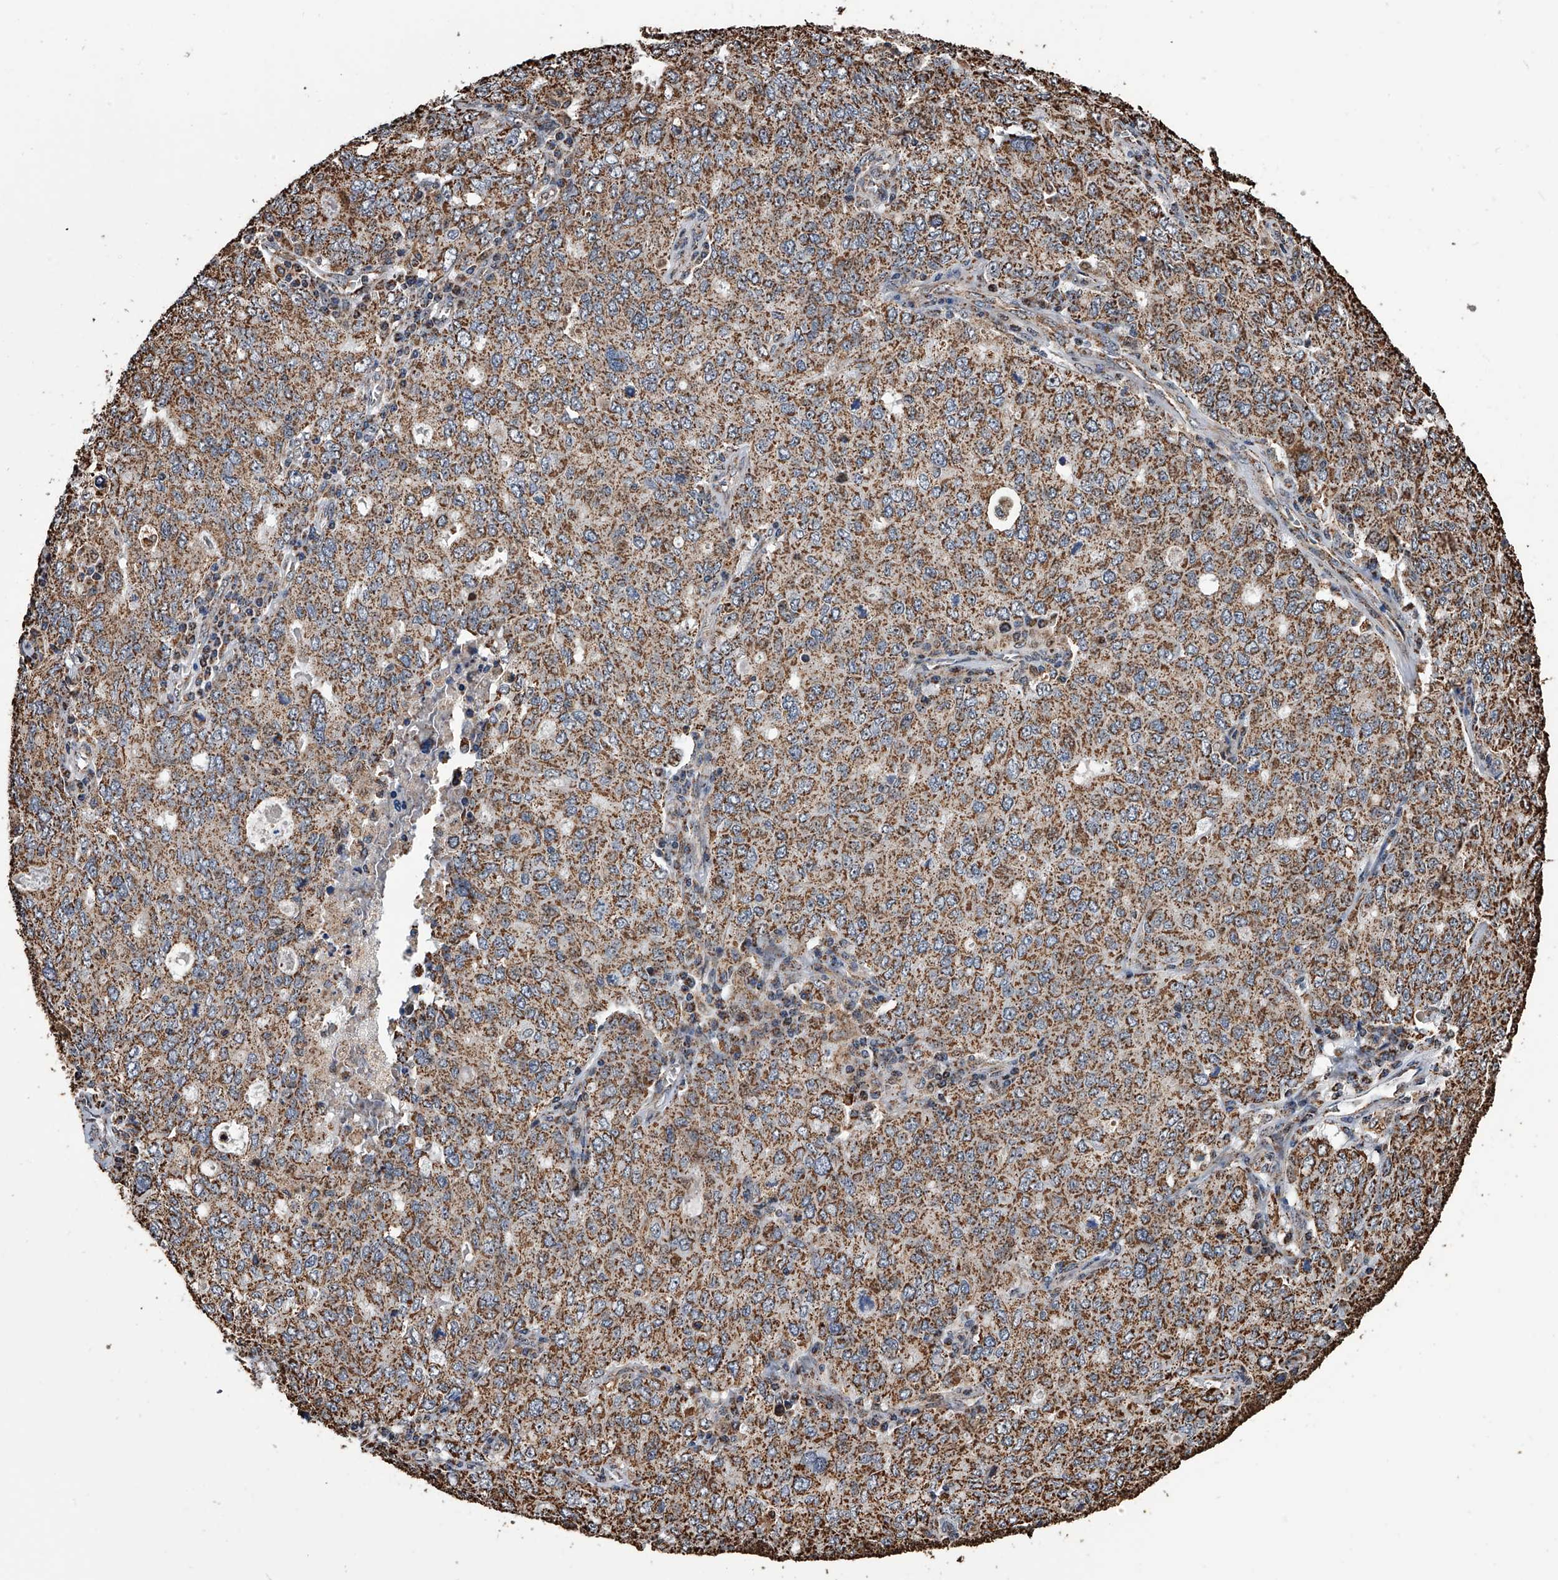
{"staining": {"intensity": "moderate", "quantity": ">75%", "location": "cytoplasmic/membranous"}, "tissue": "ovarian cancer", "cell_type": "Tumor cells", "image_type": "cancer", "snomed": [{"axis": "morphology", "description": "Carcinoma, endometroid"}, {"axis": "topography", "description": "Ovary"}], "caption": "Immunohistochemistry staining of ovarian endometroid carcinoma, which demonstrates medium levels of moderate cytoplasmic/membranous positivity in about >75% of tumor cells indicating moderate cytoplasmic/membranous protein expression. The staining was performed using DAB (brown) for protein detection and nuclei were counterstained in hematoxylin (blue).", "gene": "SMPDL3A", "patient": {"sex": "female", "age": 62}}